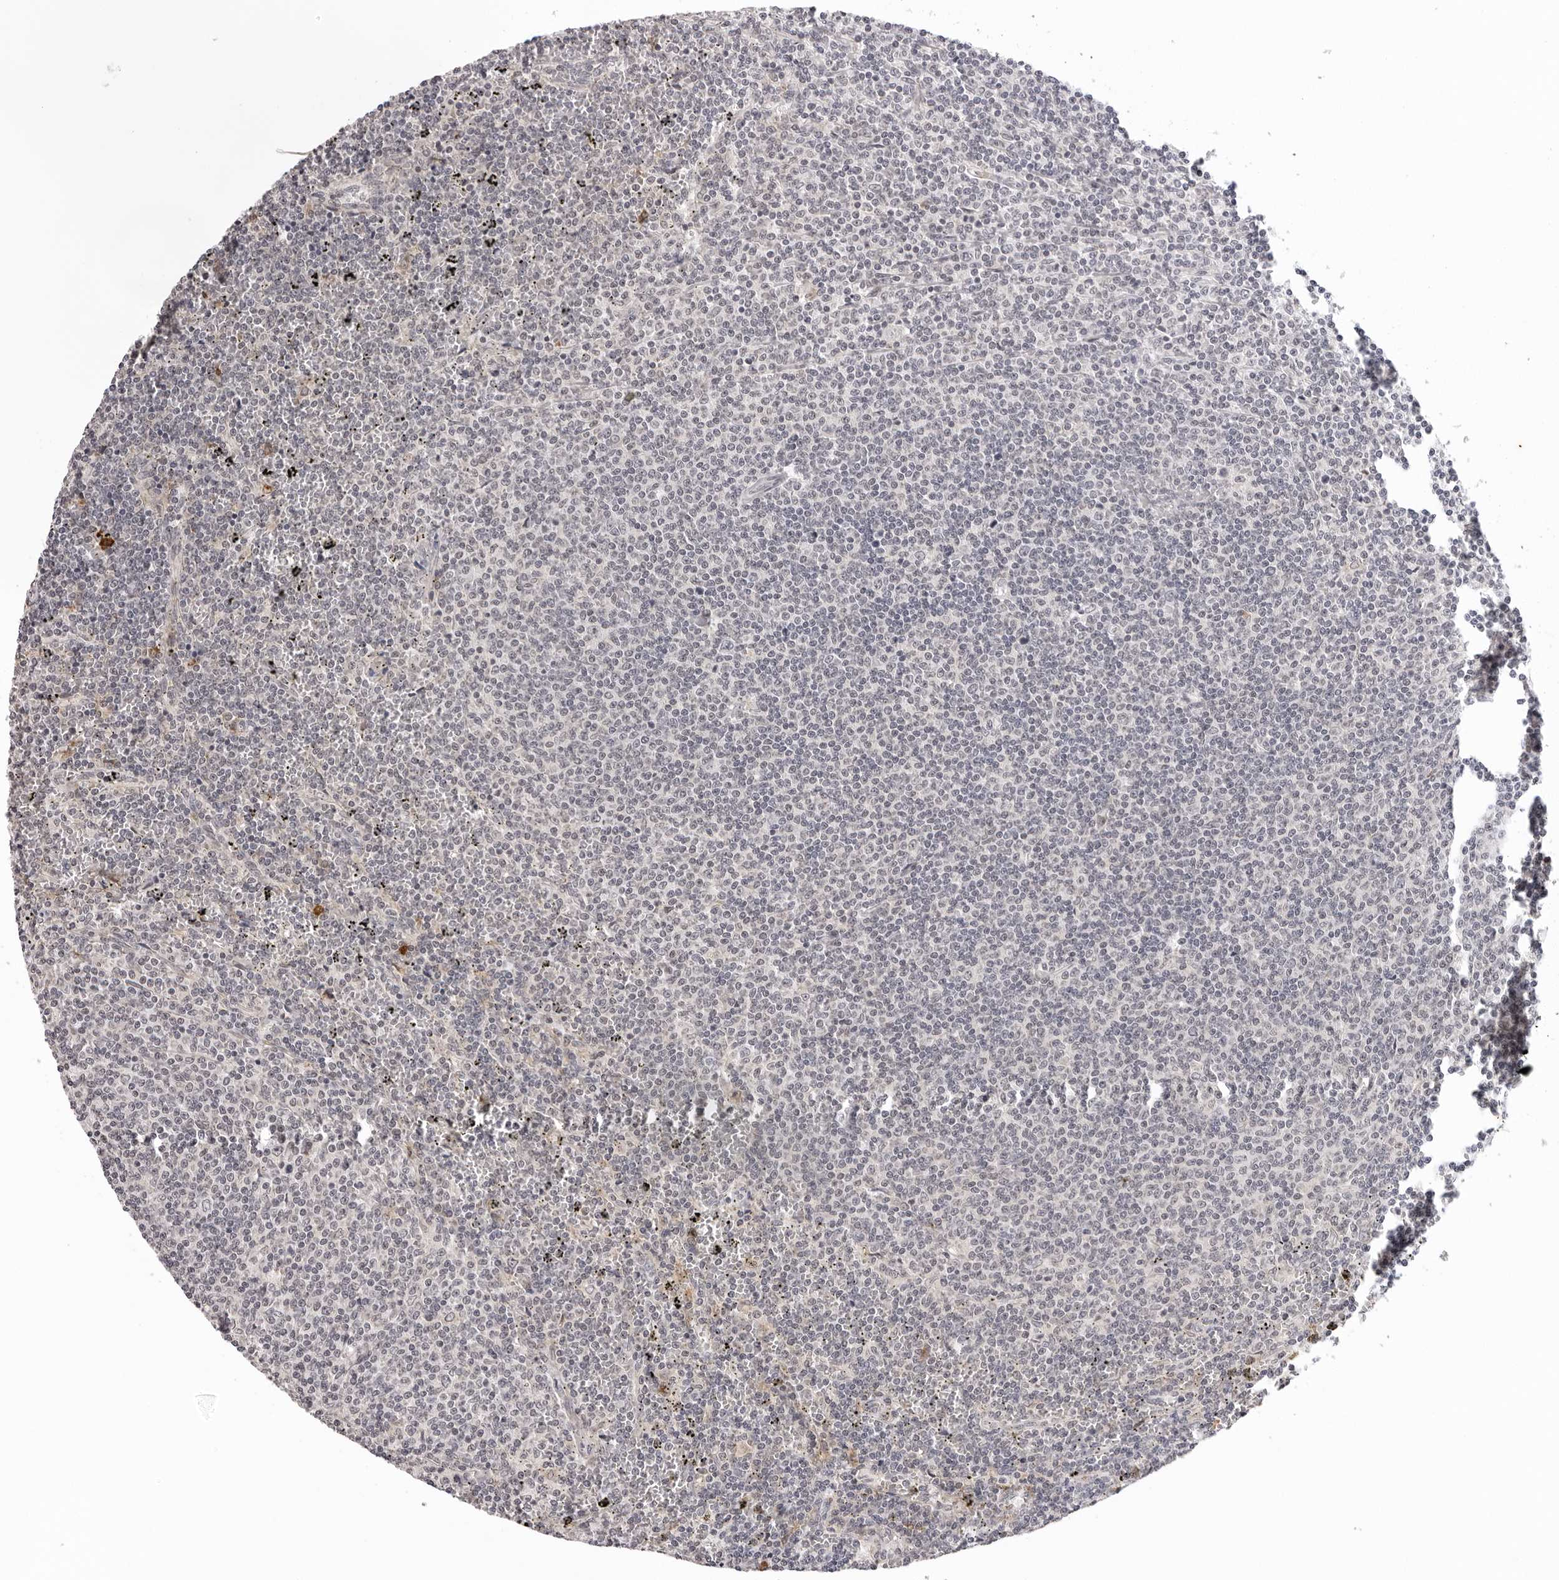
{"staining": {"intensity": "negative", "quantity": "none", "location": "none"}, "tissue": "lymphoma", "cell_type": "Tumor cells", "image_type": "cancer", "snomed": [{"axis": "morphology", "description": "Malignant lymphoma, non-Hodgkin's type, Low grade"}, {"axis": "topography", "description": "Spleen"}], "caption": "Image shows no protein staining in tumor cells of lymphoma tissue.", "gene": "IL17RA", "patient": {"sex": "female", "age": 50}}